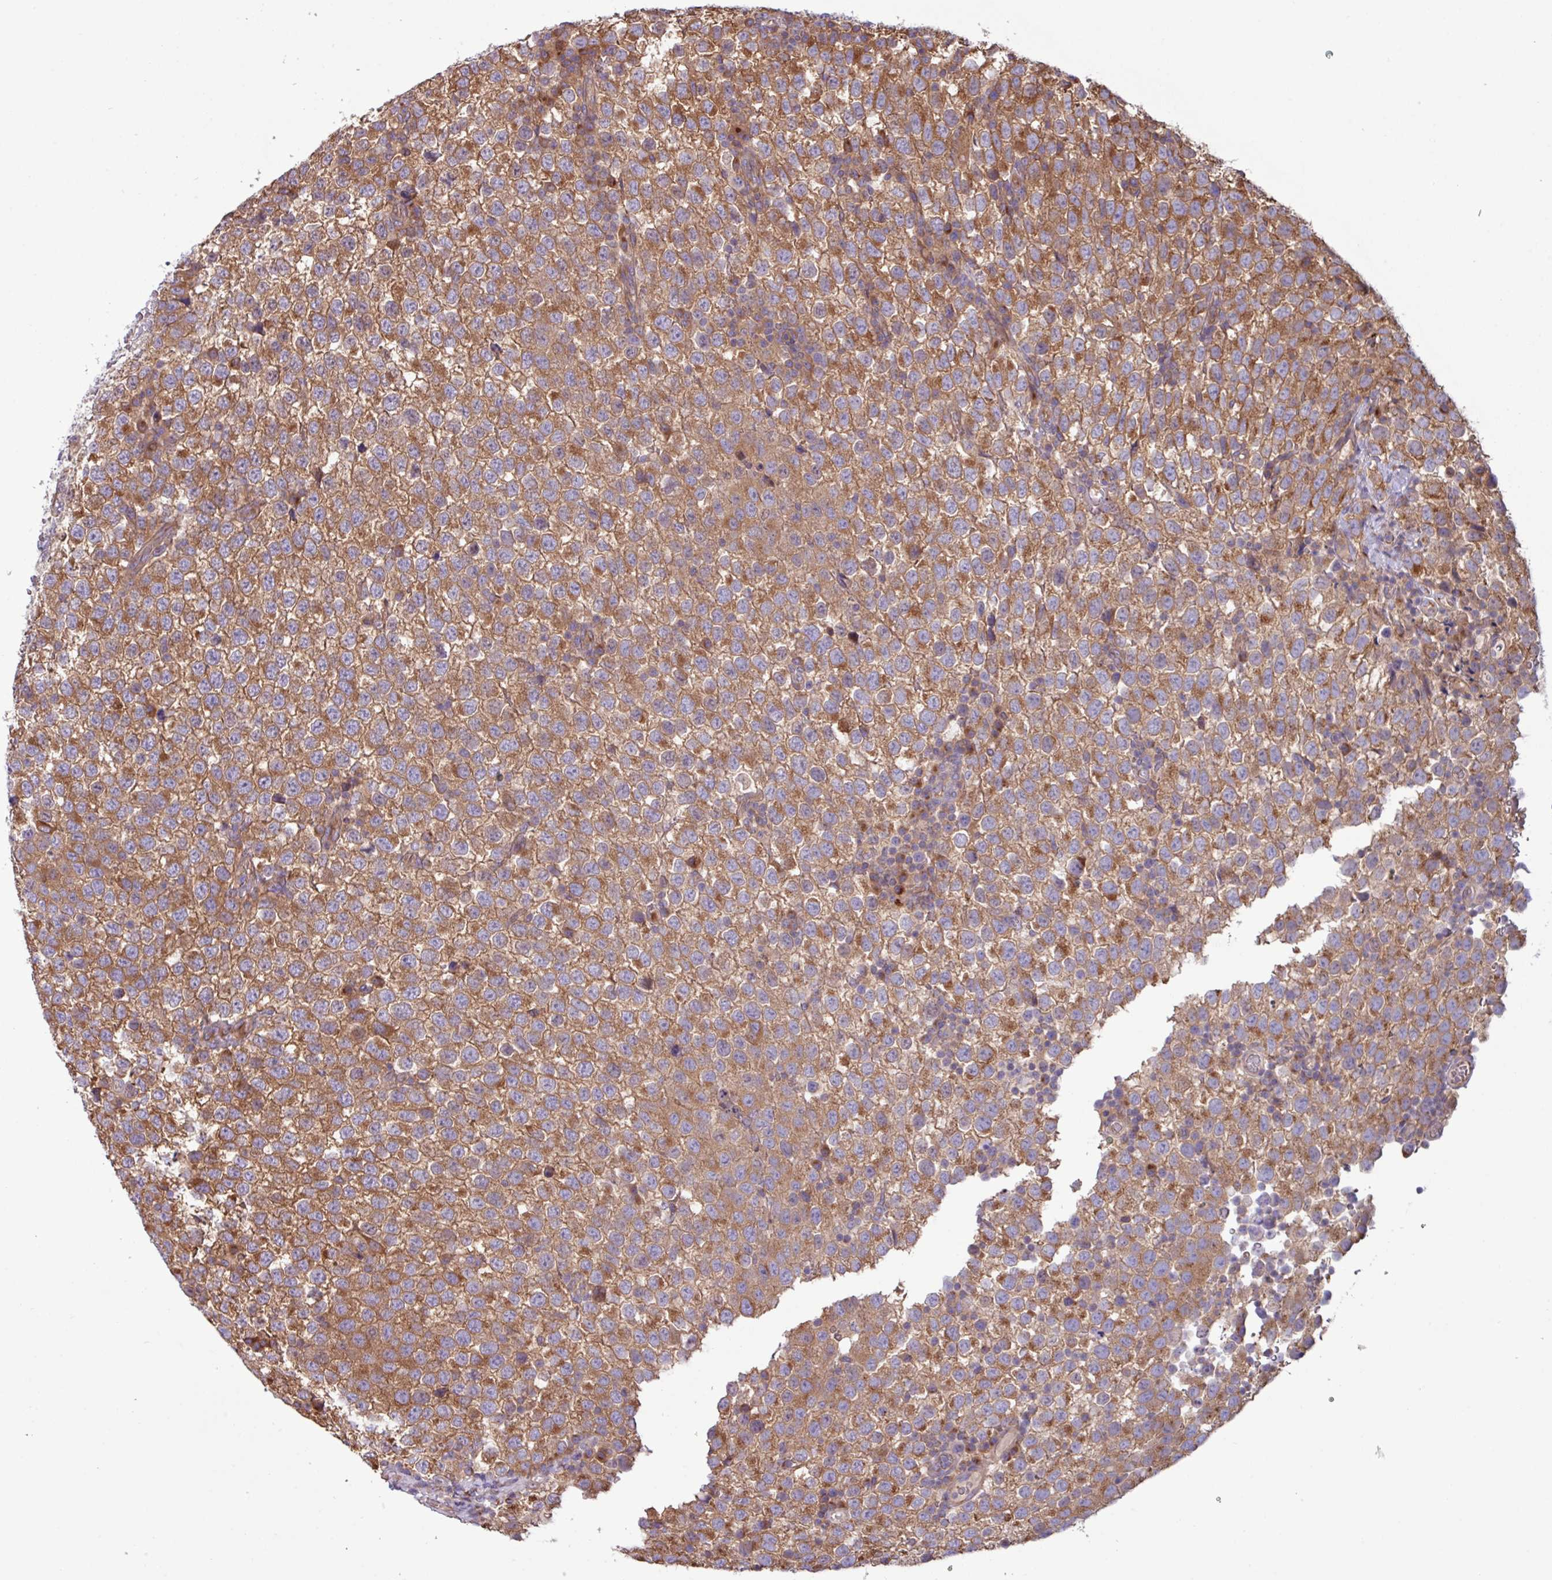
{"staining": {"intensity": "moderate", "quantity": ">75%", "location": "cytoplasmic/membranous"}, "tissue": "testis cancer", "cell_type": "Tumor cells", "image_type": "cancer", "snomed": [{"axis": "morphology", "description": "Seminoma, NOS"}, {"axis": "topography", "description": "Testis"}], "caption": "The immunohistochemical stain shows moderate cytoplasmic/membranous positivity in tumor cells of testis cancer (seminoma) tissue.", "gene": "RAB19", "patient": {"sex": "male", "age": 34}}